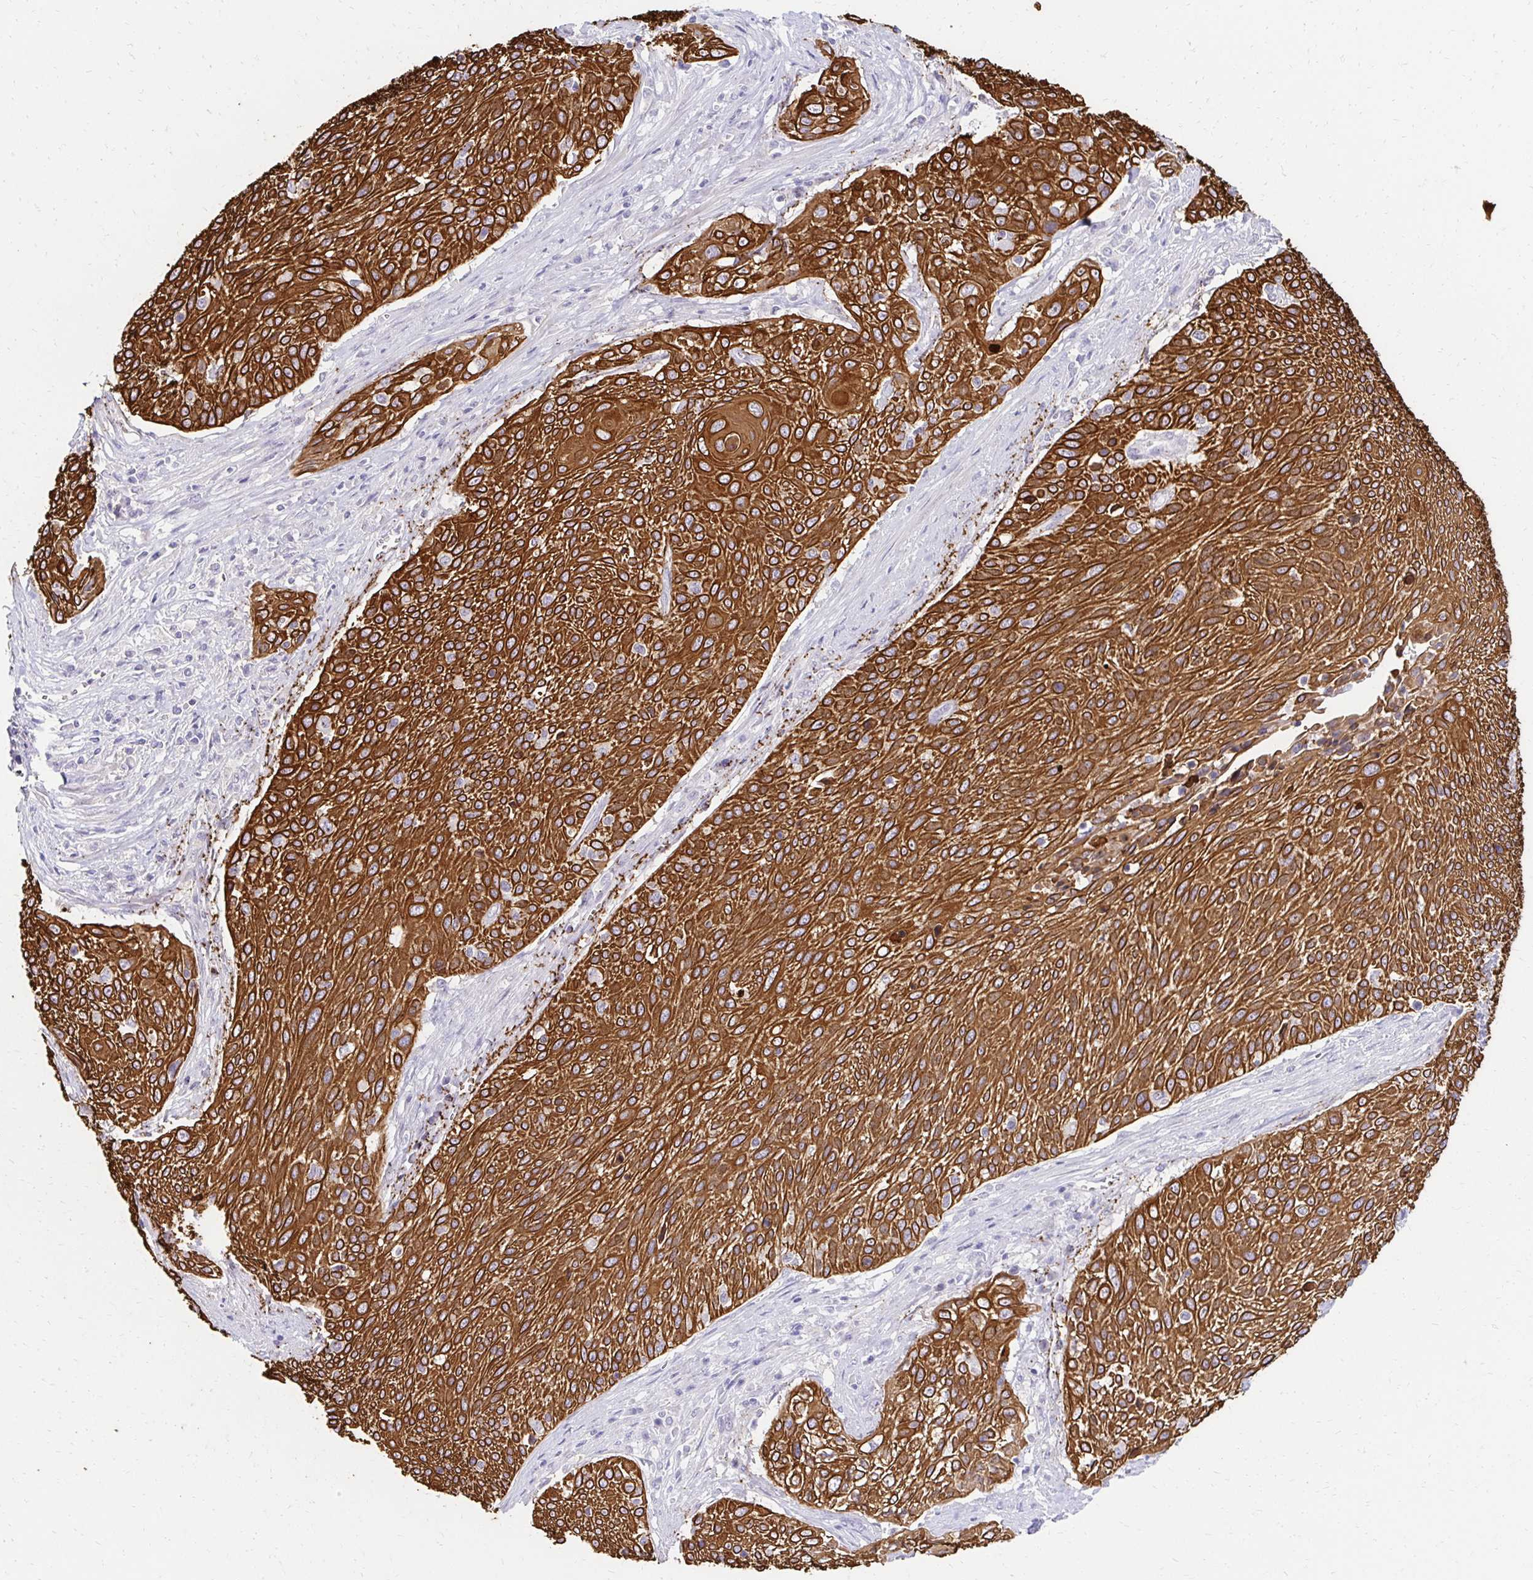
{"staining": {"intensity": "strong", "quantity": ">75%", "location": "cytoplasmic/membranous"}, "tissue": "cervical cancer", "cell_type": "Tumor cells", "image_type": "cancer", "snomed": [{"axis": "morphology", "description": "Squamous cell carcinoma, NOS"}, {"axis": "topography", "description": "Cervix"}], "caption": "Immunohistochemical staining of human cervical squamous cell carcinoma displays strong cytoplasmic/membranous protein staining in about >75% of tumor cells.", "gene": "C1QTNF2", "patient": {"sex": "female", "age": 31}}